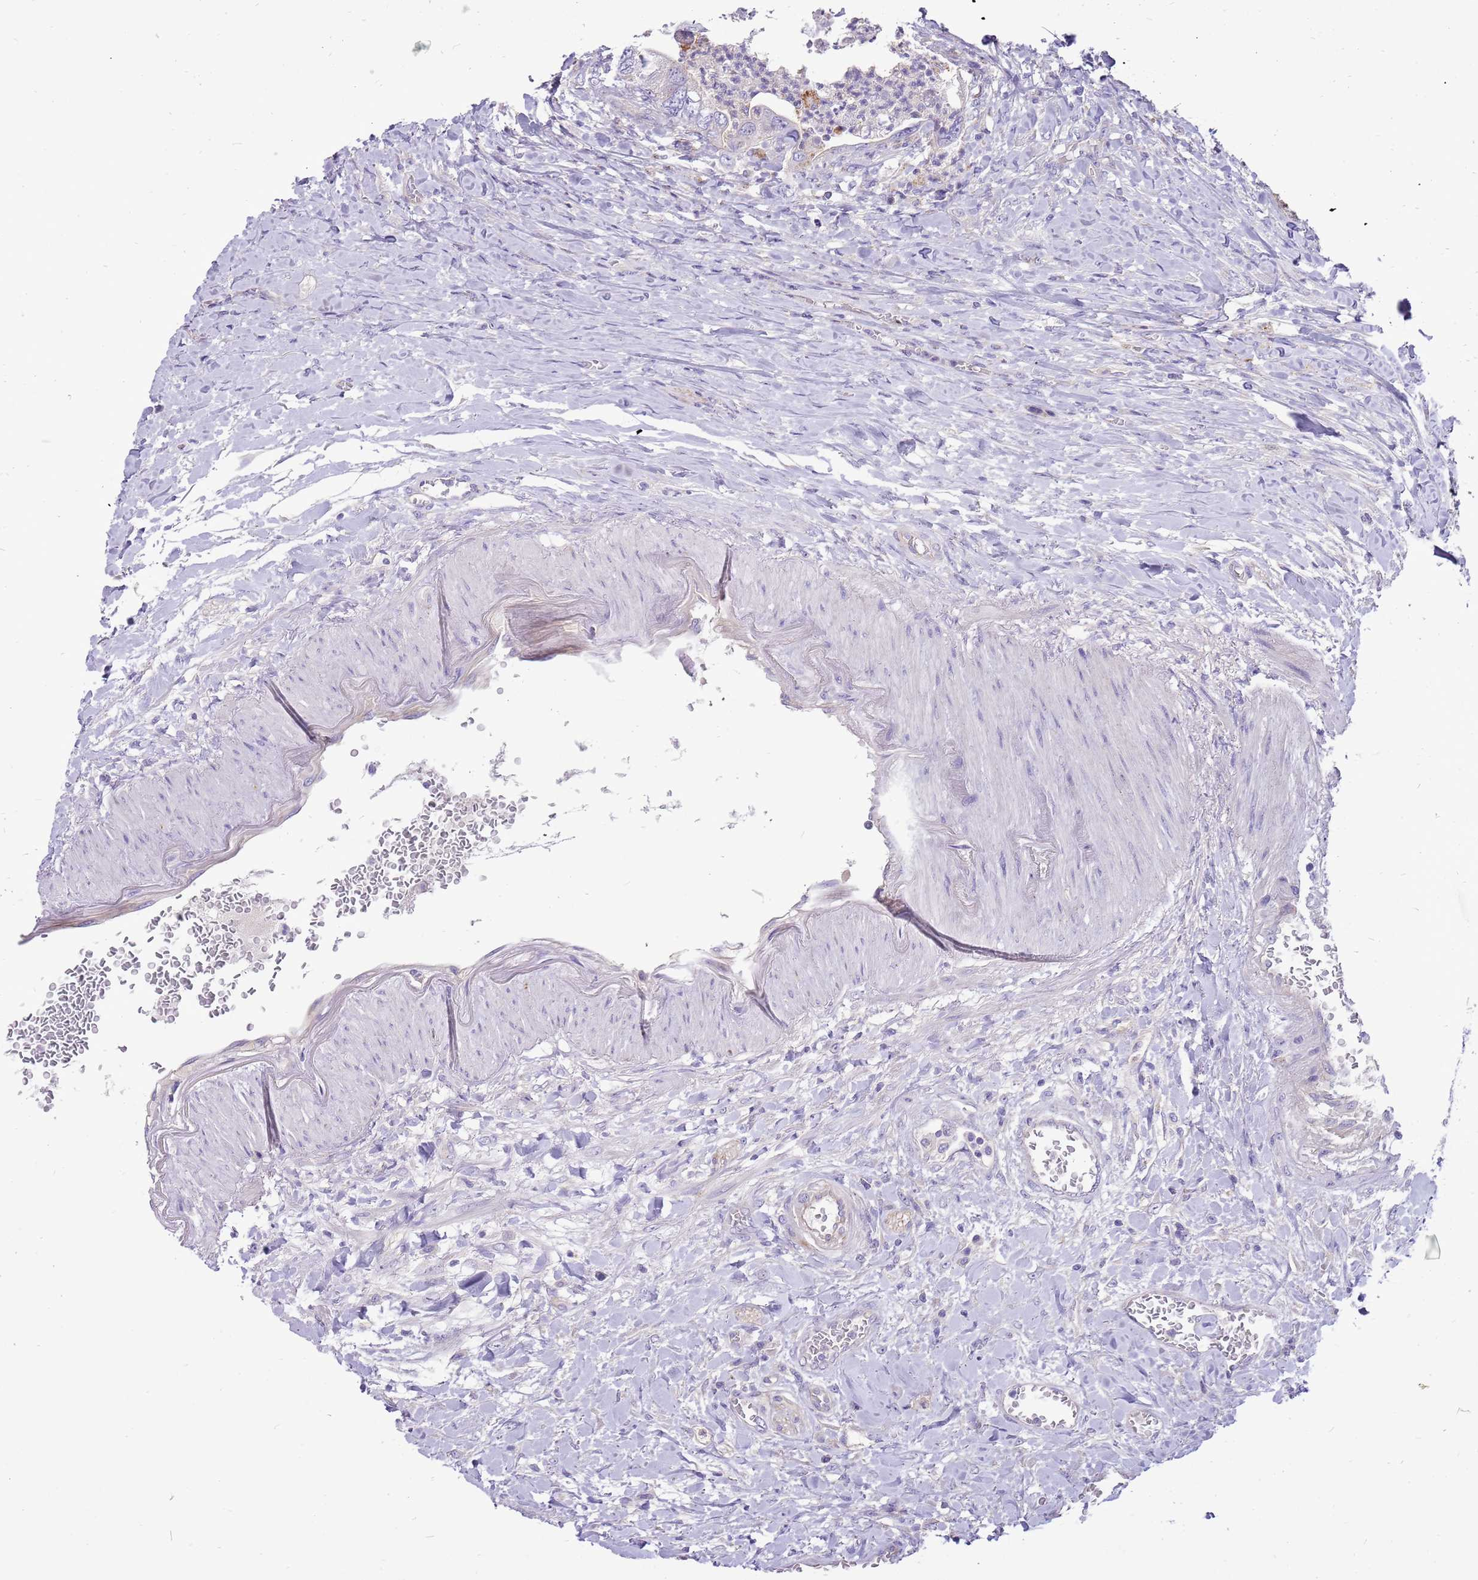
{"staining": {"intensity": "moderate", "quantity": "<25%", "location": "cytoplasmic/membranous"}, "tissue": "colorectal cancer", "cell_type": "Tumor cells", "image_type": "cancer", "snomed": [{"axis": "morphology", "description": "Adenocarcinoma, NOS"}, {"axis": "topography", "description": "Rectum"}], "caption": "This histopathology image exhibits colorectal cancer stained with immunohistochemistry to label a protein in brown. The cytoplasmic/membranous of tumor cells show moderate positivity for the protein. Nuclei are counter-stained blue.", "gene": "NTN4", "patient": {"sex": "male", "age": 63}}